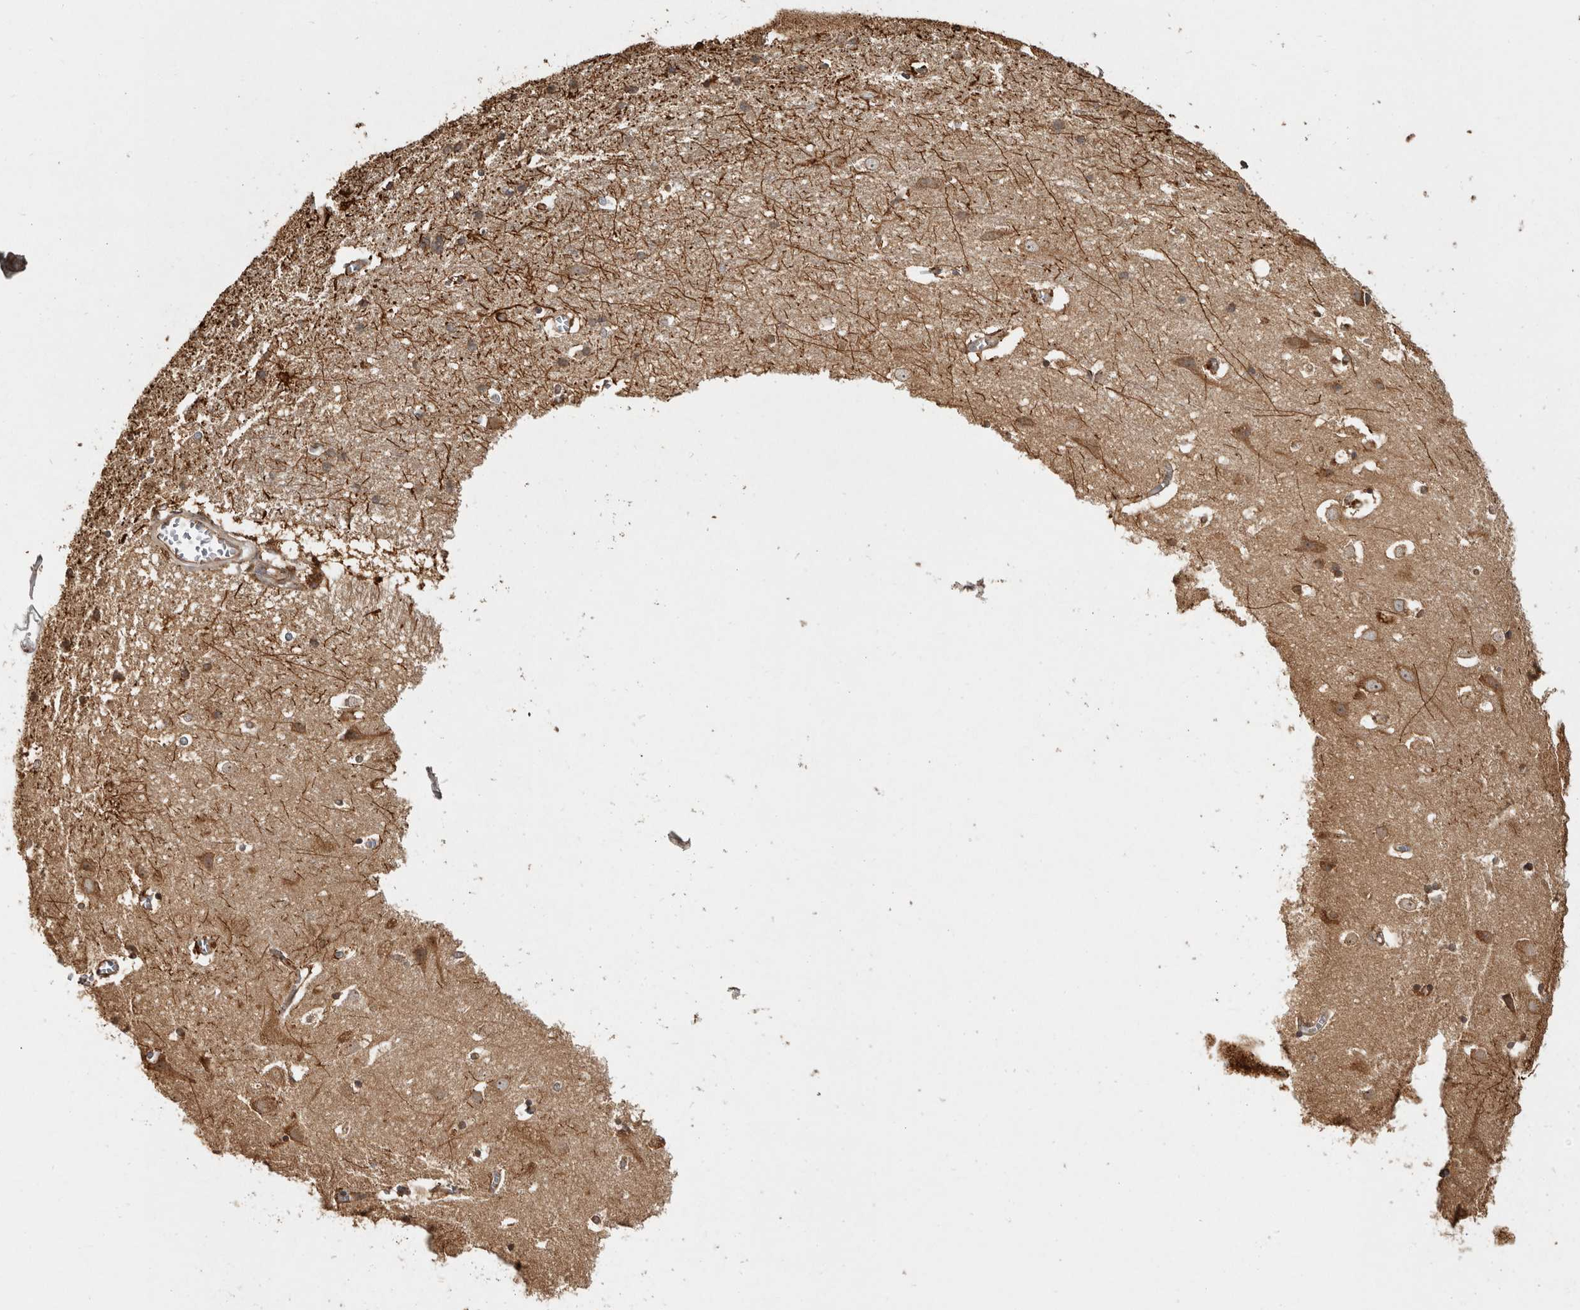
{"staining": {"intensity": "moderate", "quantity": "25%-75%", "location": "cytoplasmic/membranous"}, "tissue": "cerebral cortex", "cell_type": "Endothelial cells", "image_type": "normal", "snomed": [{"axis": "morphology", "description": "Normal tissue, NOS"}, {"axis": "morphology", "description": "Developmental malformation"}, {"axis": "topography", "description": "Cerebral cortex"}], "caption": "DAB (3,3'-diaminobenzidine) immunohistochemical staining of unremarkable cerebral cortex demonstrates moderate cytoplasmic/membranous protein positivity in approximately 25%-75% of endothelial cells.", "gene": "CAMSAP2", "patient": {"sex": "female", "age": 30}}